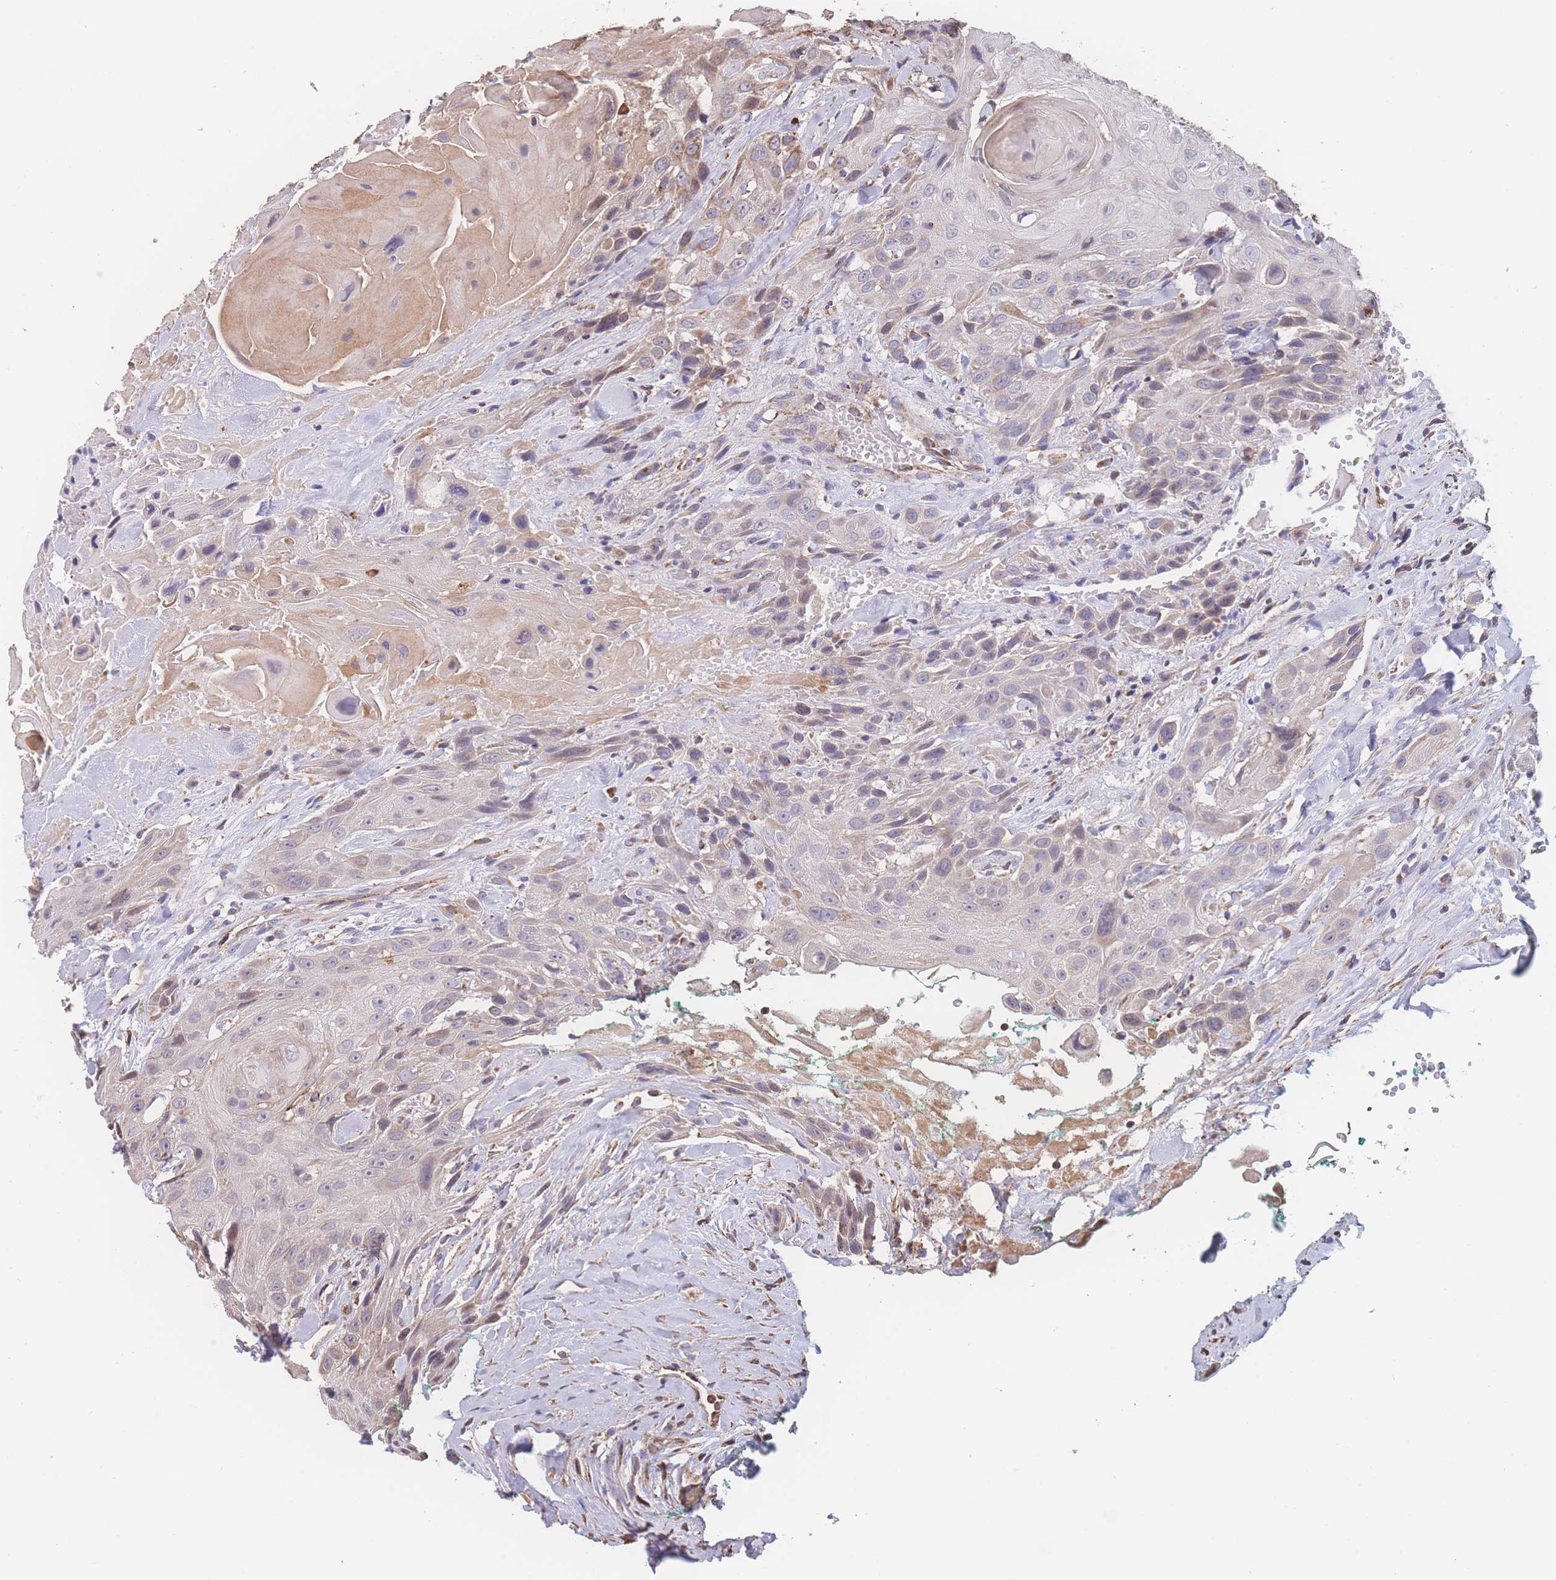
{"staining": {"intensity": "moderate", "quantity": "<25%", "location": "cytoplasmic/membranous"}, "tissue": "head and neck cancer", "cell_type": "Tumor cells", "image_type": "cancer", "snomed": [{"axis": "morphology", "description": "Squamous cell carcinoma, NOS"}, {"axis": "topography", "description": "Head-Neck"}], "caption": "This histopathology image exhibits IHC staining of human head and neck cancer, with low moderate cytoplasmic/membranous positivity in about <25% of tumor cells.", "gene": "SGSM3", "patient": {"sex": "male", "age": 81}}